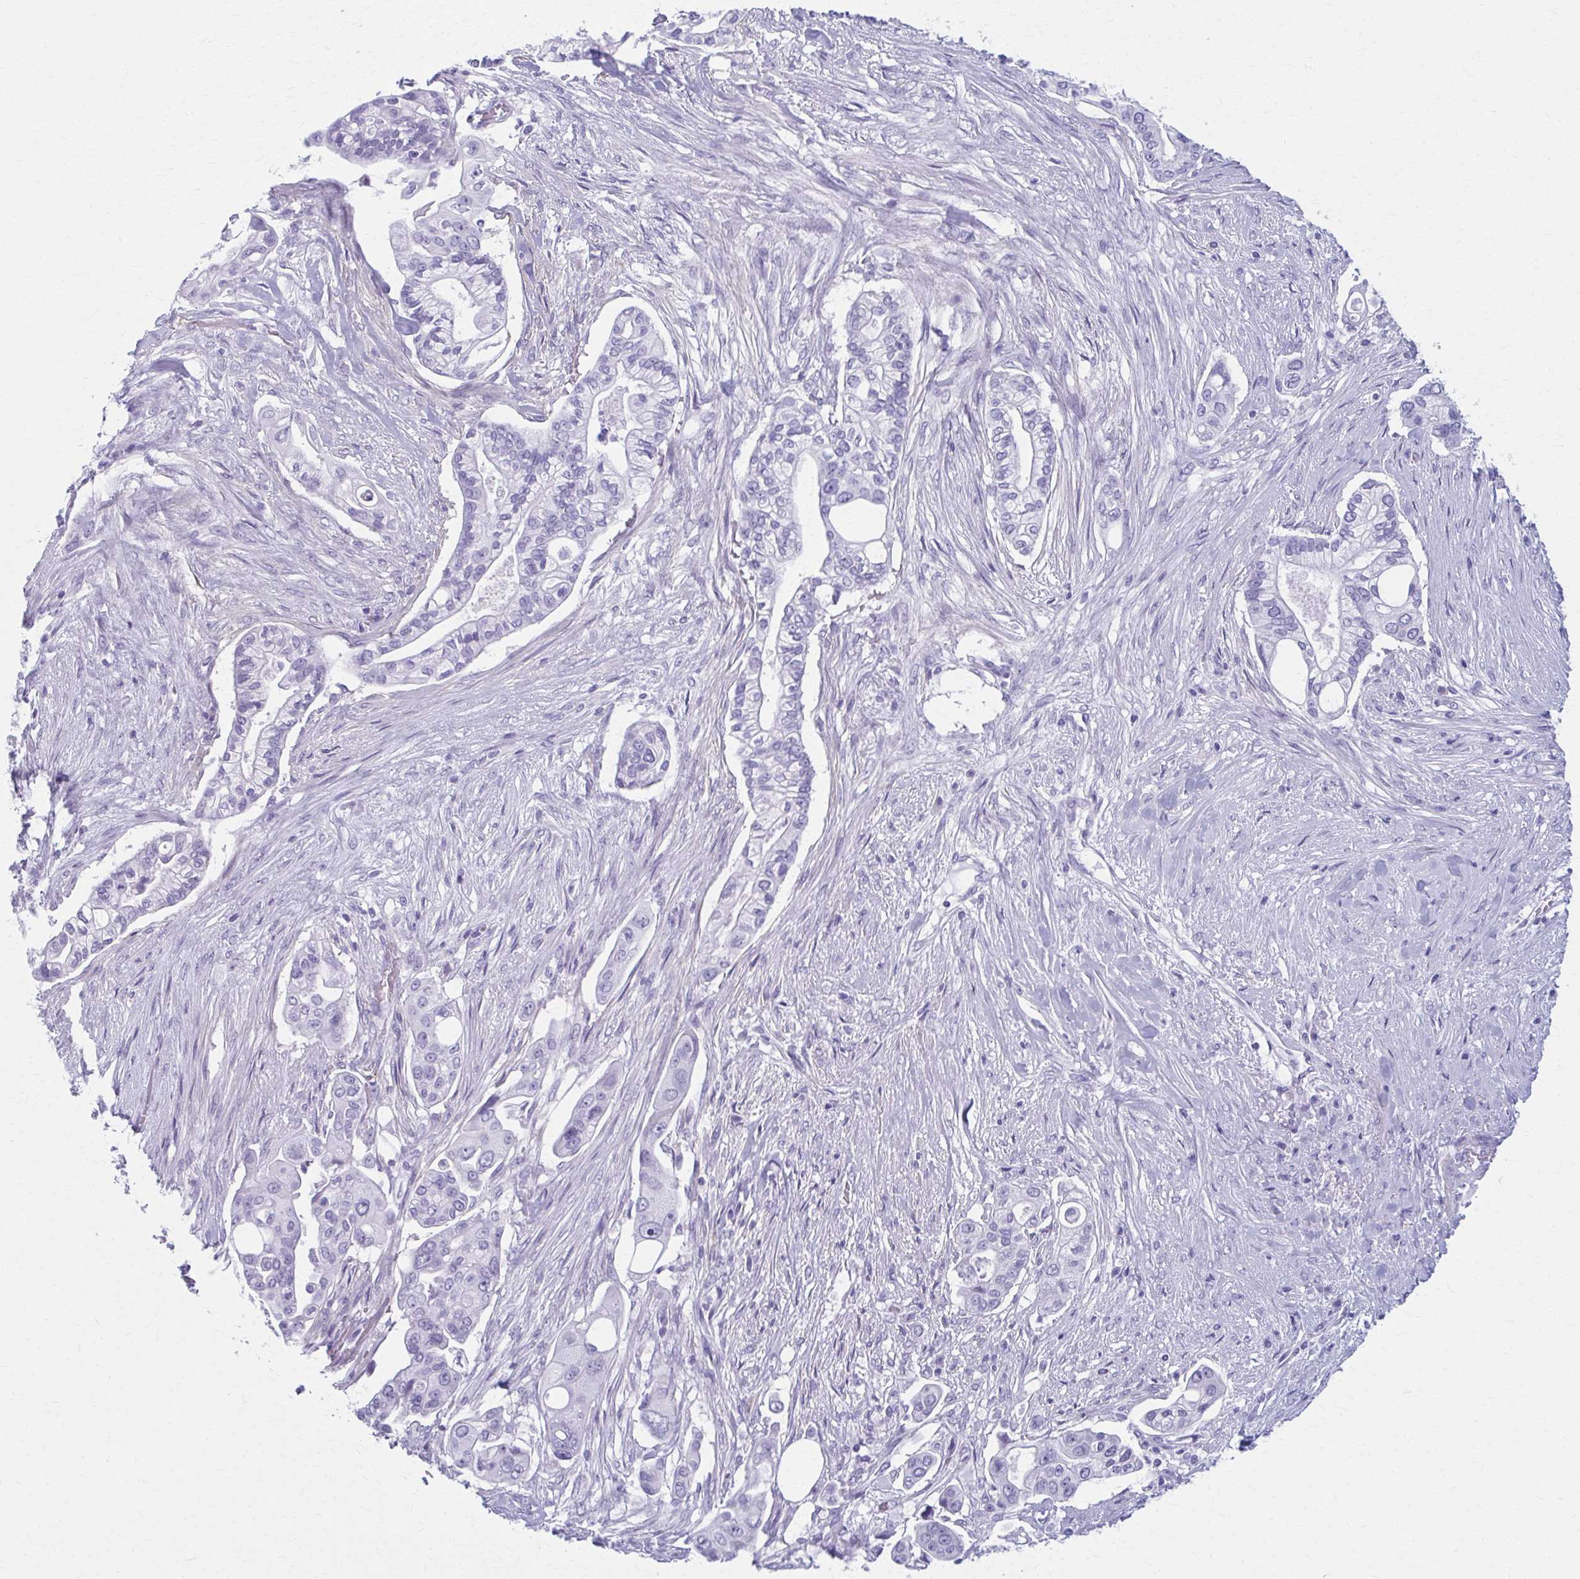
{"staining": {"intensity": "negative", "quantity": "none", "location": "none"}, "tissue": "pancreatic cancer", "cell_type": "Tumor cells", "image_type": "cancer", "snomed": [{"axis": "morphology", "description": "Adenocarcinoma, NOS"}, {"axis": "topography", "description": "Pancreas"}], "caption": "DAB immunohistochemical staining of pancreatic adenocarcinoma shows no significant positivity in tumor cells. (Brightfield microscopy of DAB immunohistochemistry at high magnification).", "gene": "MPLKIP", "patient": {"sex": "female", "age": 69}}